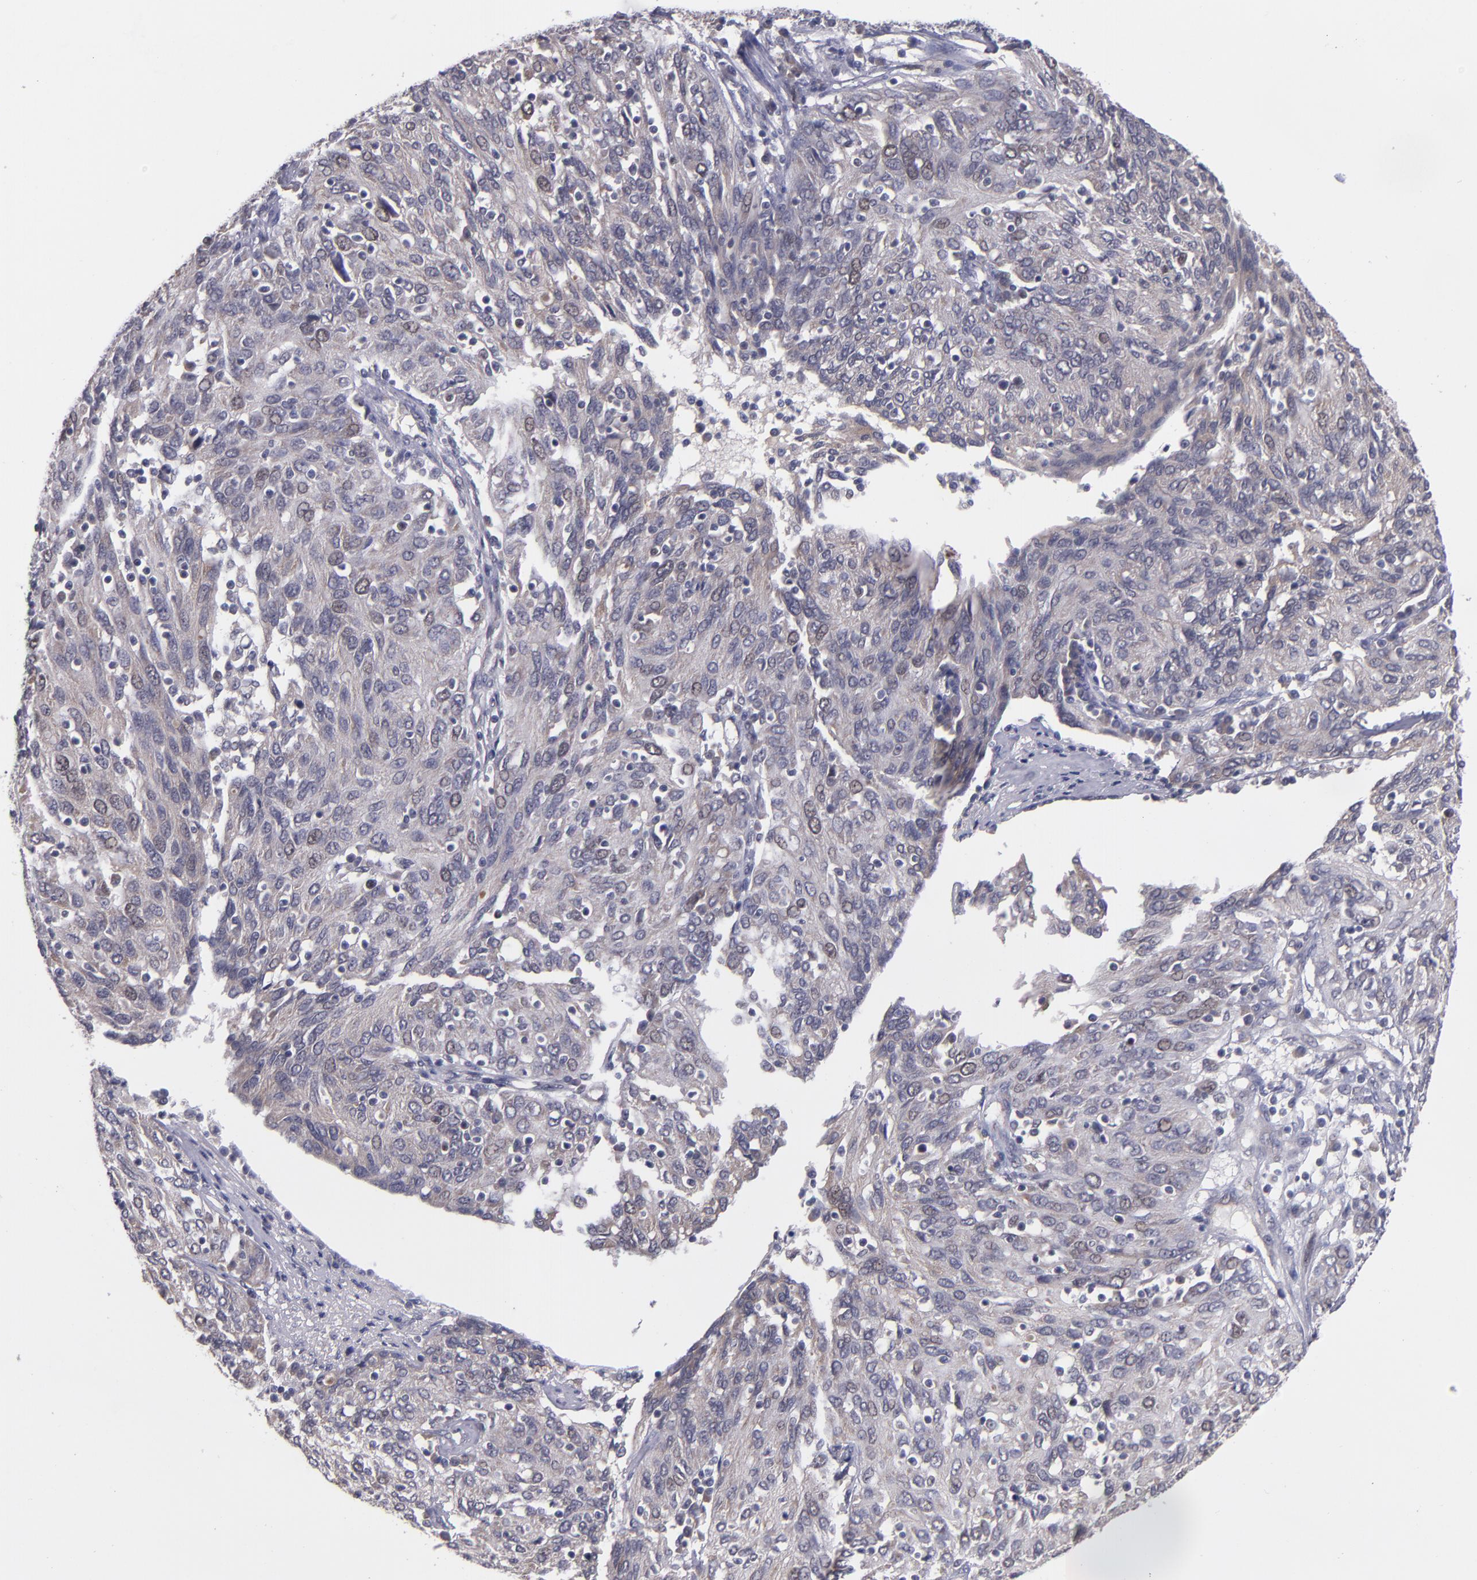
{"staining": {"intensity": "weak", "quantity": "<25%", "location": "nuclear"}, "tissue": "ovarian cancer", "cell_type": "Tumor cells", "image_type": "cancer", "snomed": [{"axis": "morphology", "description": "Carcinoma, endometroid"}, {"axis": "topography", "description": "Ovary"}], "caption": "An immunohistochemistry (IHC) photomicrograph of ovarian cancer (endometroid carcinoma) is shown. There is no staining in tumor cells of ovarian cancer (endometroid carcinoma).", "gene": "CDC7", "patient": {"sex": "female", "age": 50}}